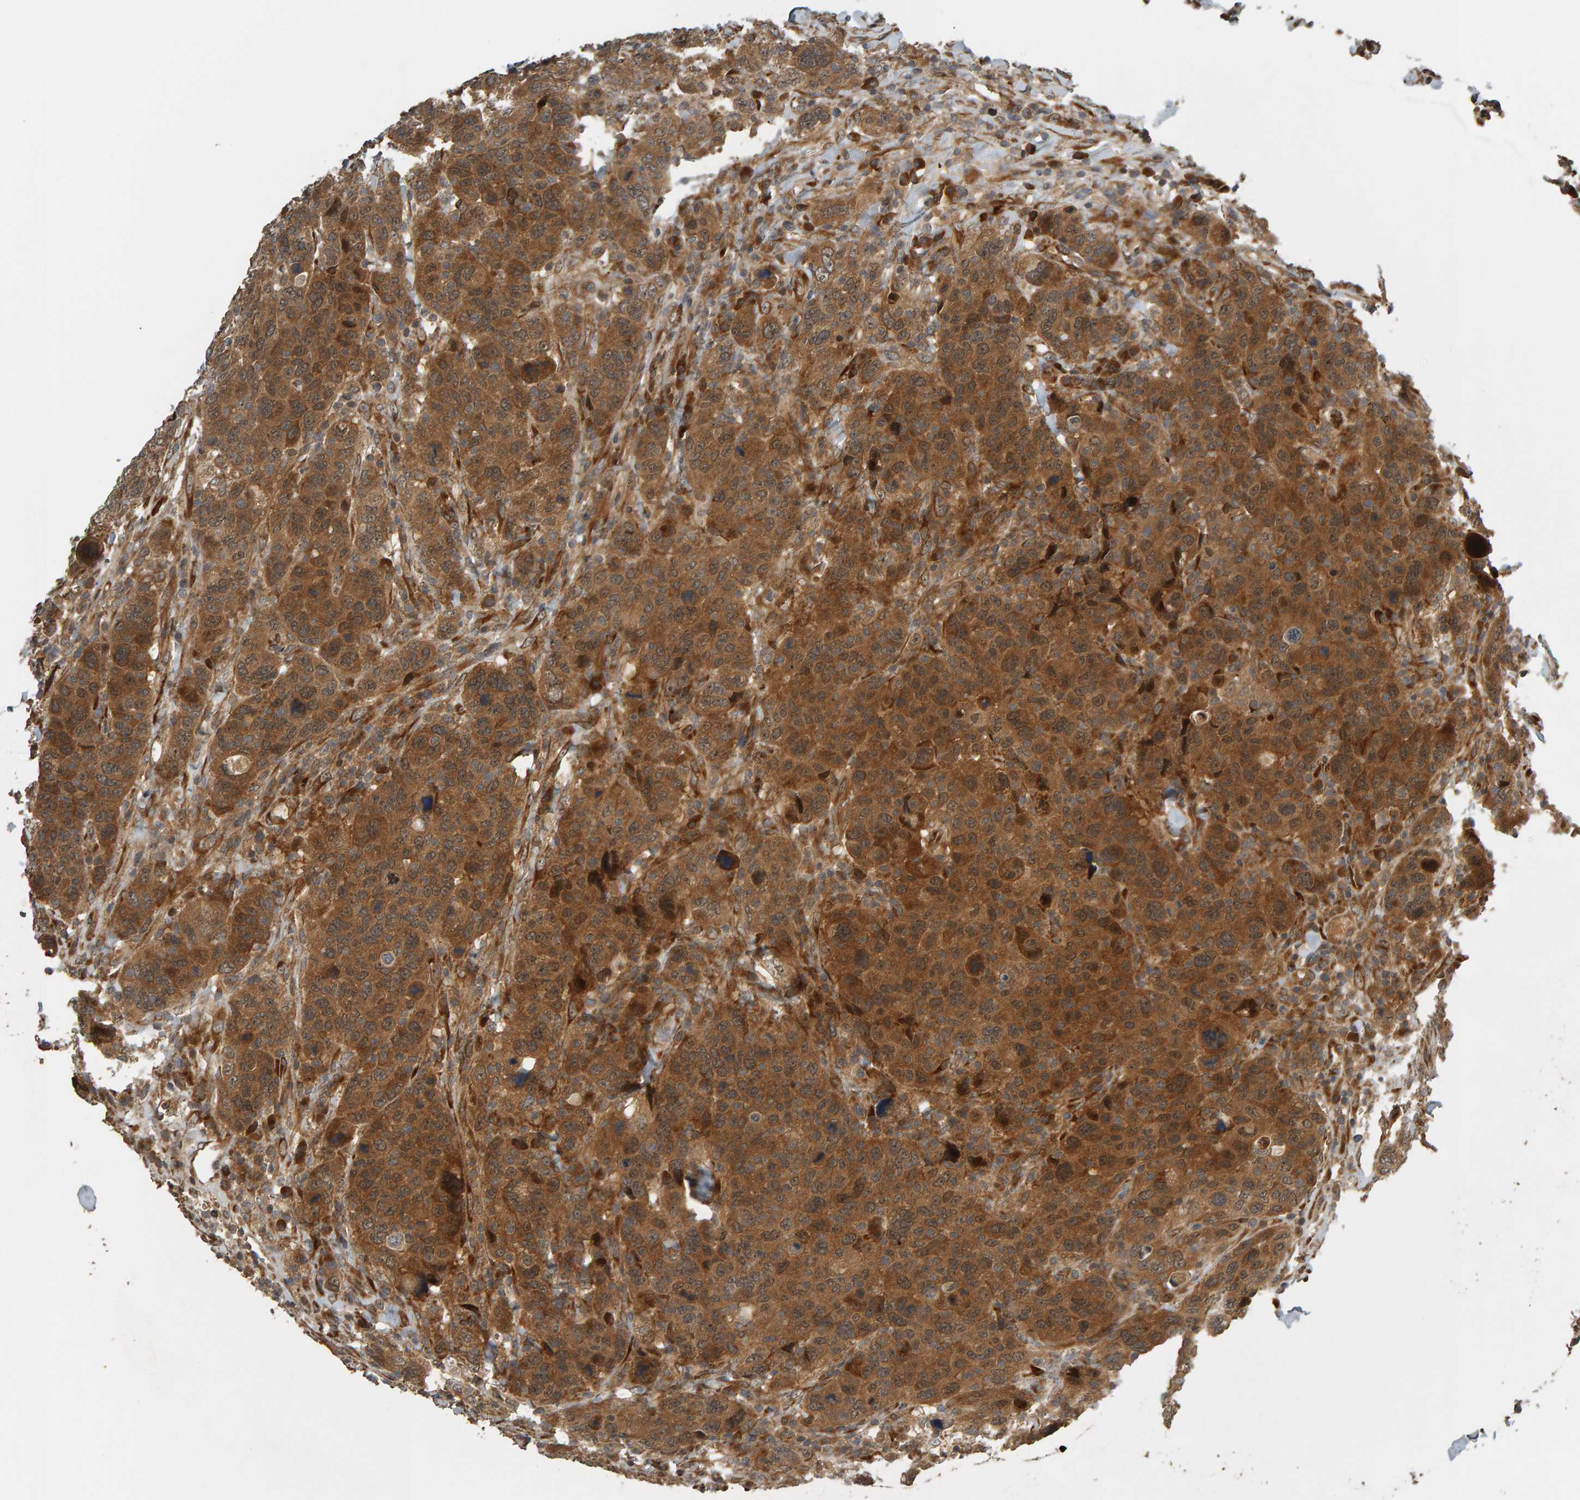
{"staining": {"intensity": "moderate", "quantity": ">75%", "location": "cytoplasmic/membranous"}, "tissue": "breast cancer", "cell_type": "Tumor cells", "image_type": "cancer", "snomed": [{"axis": "morphology", "description": "Duct carcinoma"}, {"axis": "topography", "description": "Breast"}], "caption": "There is medium levels of moderate cytoplasmic/membranous positivity in tumor cells of breast cancer (invasive ductal carcinoma), as demonstrated by immunohistochemical staining (brown color).", "gene": "ZFAND1", "patient": {"sex": "female", "age": 37}}